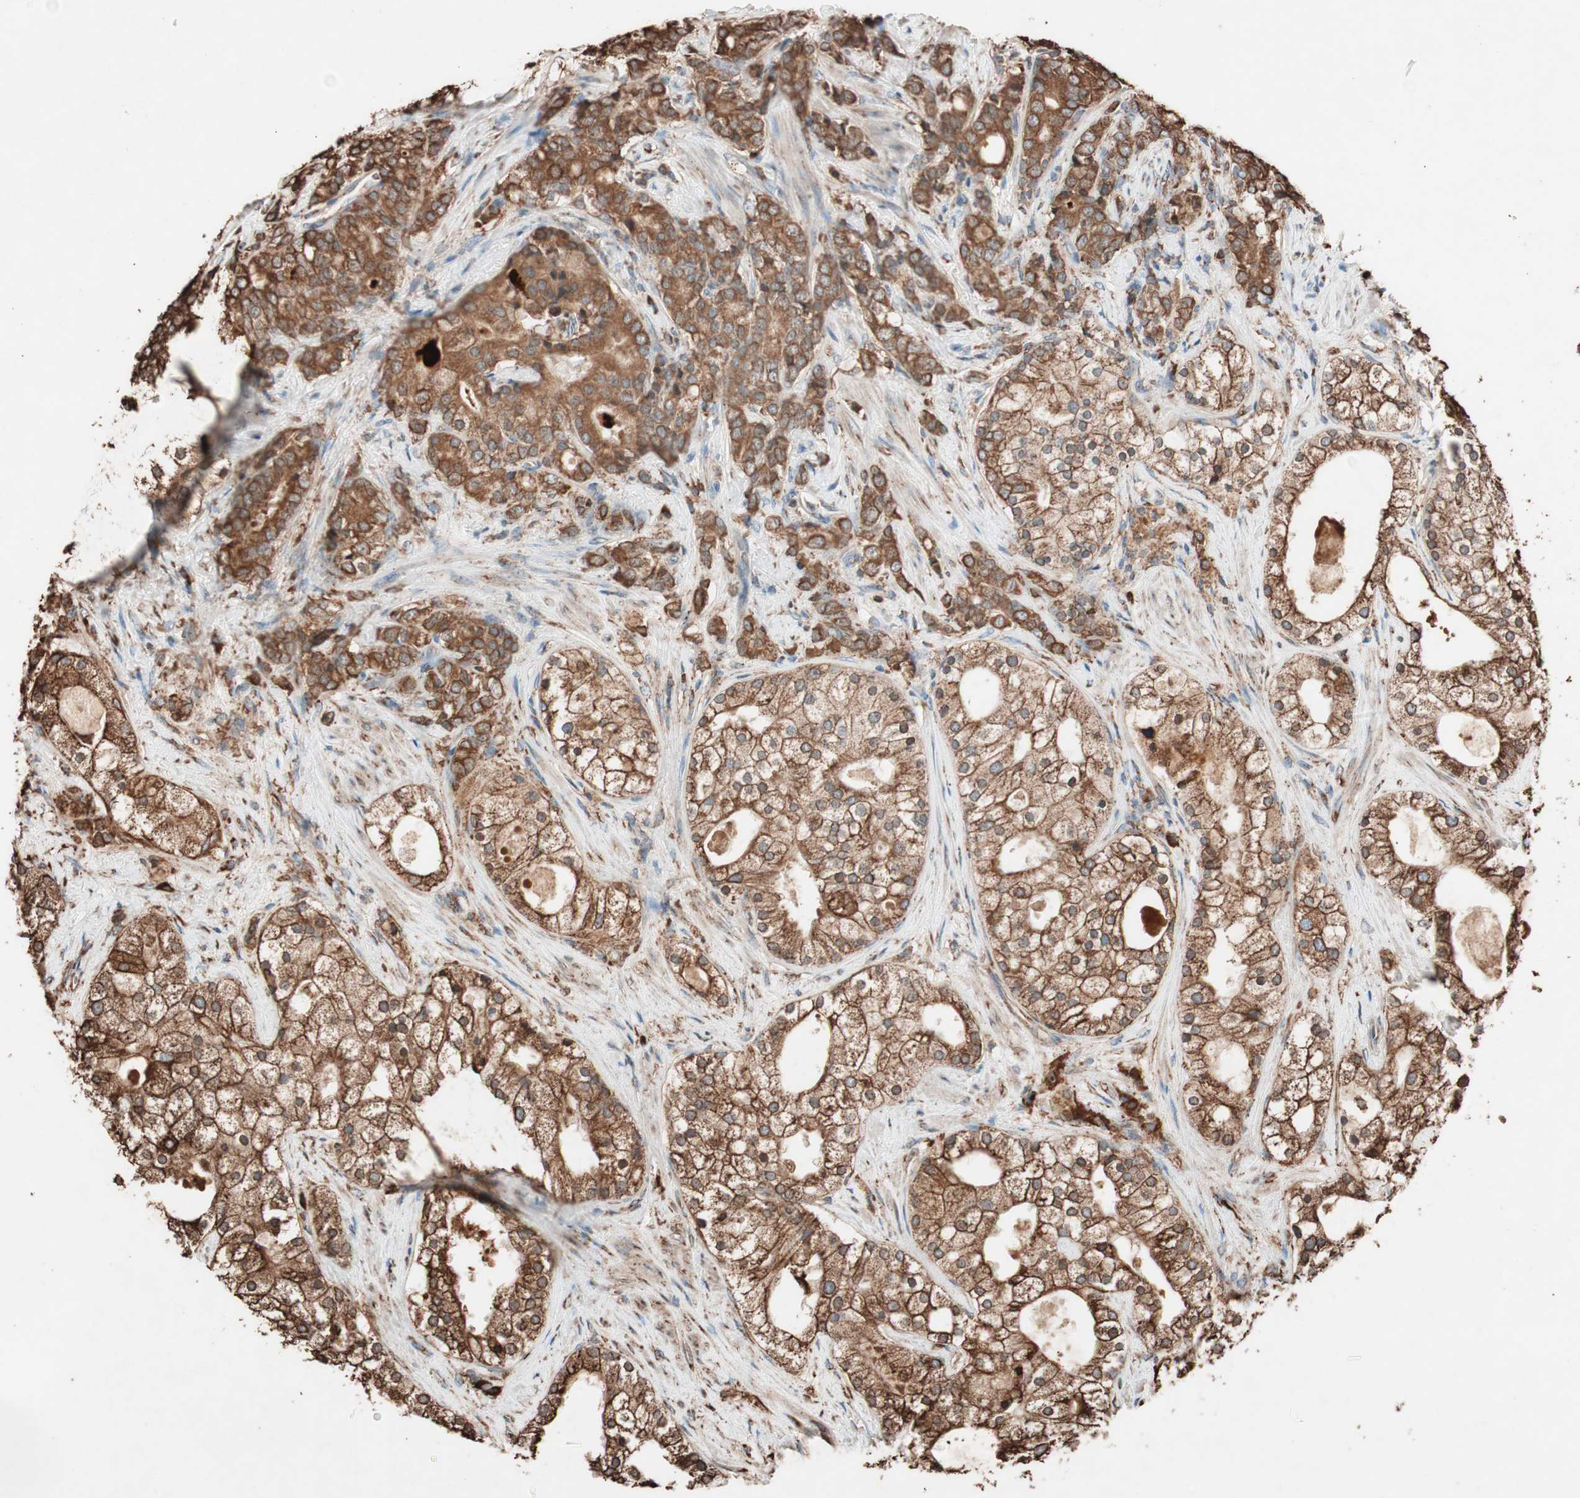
{"staining": {"intensity": "strong", "quantity": ">75%", "location": "cytoplasmic/membranous"}, "tissue": "prostate cancer", "cell_type": "Tumor cells", "image_type": "cancer", "snomed": [{"axis": "morphology", "description": "Adenocarcinoma, Low grade"}, {"axis": "topography", "description": "Prostate"}], "caption": "Prostate low-grade adenocarcinoma tissue reveals strong cytoplasmic/membranous staining in about >75% of tumor cells", "gene": "VEGFA", "patient": {"sex": "male", "age": 58}}